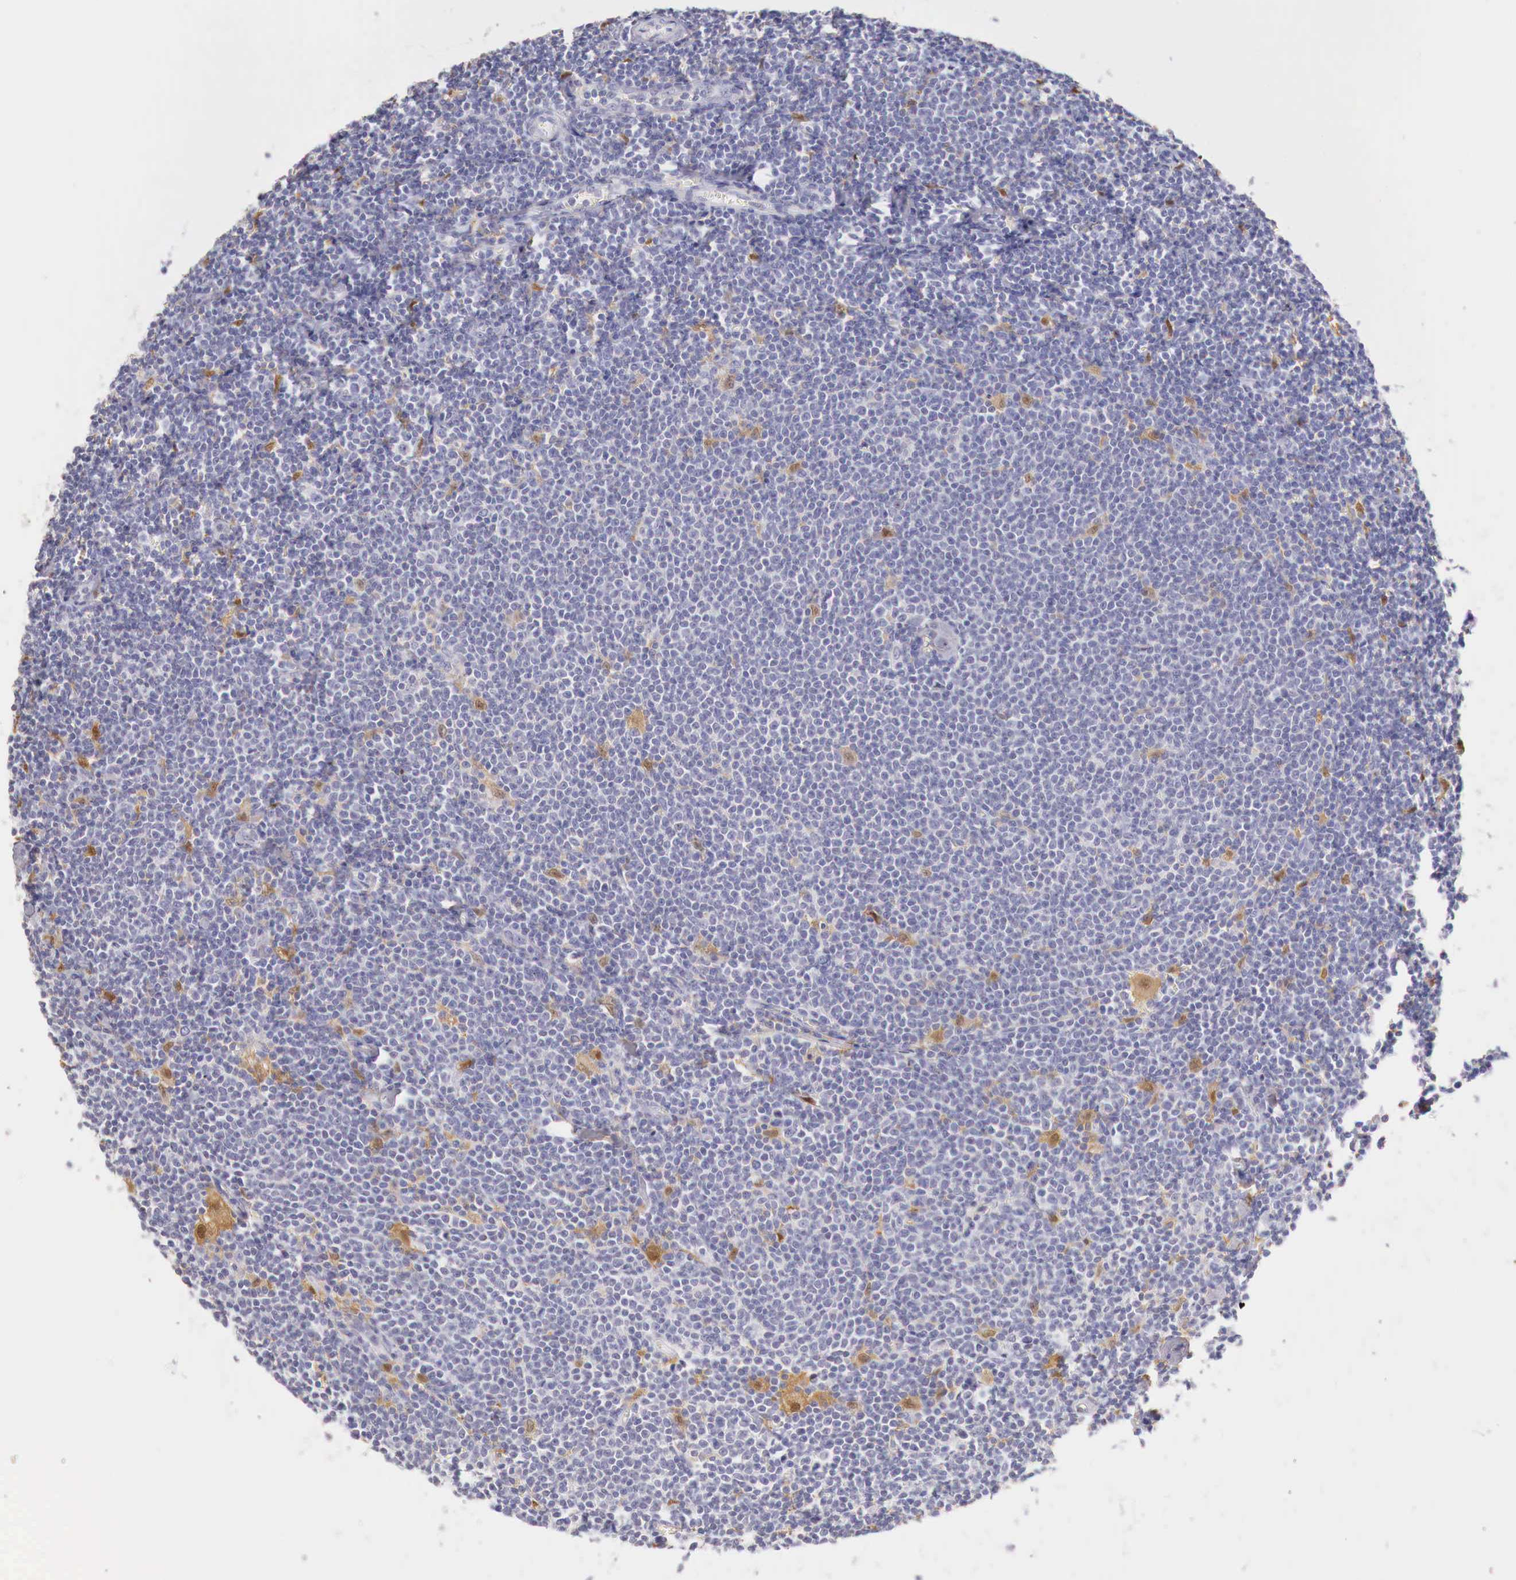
{"staining": {"intensity": "negative", "quantity": "none", "location": "none"}, "tissue": "lymphoma", "cell_type": "Tumor cells", "image_type": "cancer", "snomed": [{"axis": "morphology", "description": "Malignant lymphoma, non-Hodgkin's type, Low grade"}, {"axis": "topography", "description": "Lymph node"}], "caption": "Immunohistochemistry (IHC) of human low-grade malignant lymphoma, non-Hodgkin's type shows no positivity in tumor cells.", "gene": "RENBP", "patient": {"sex": "male", "age": 65}}